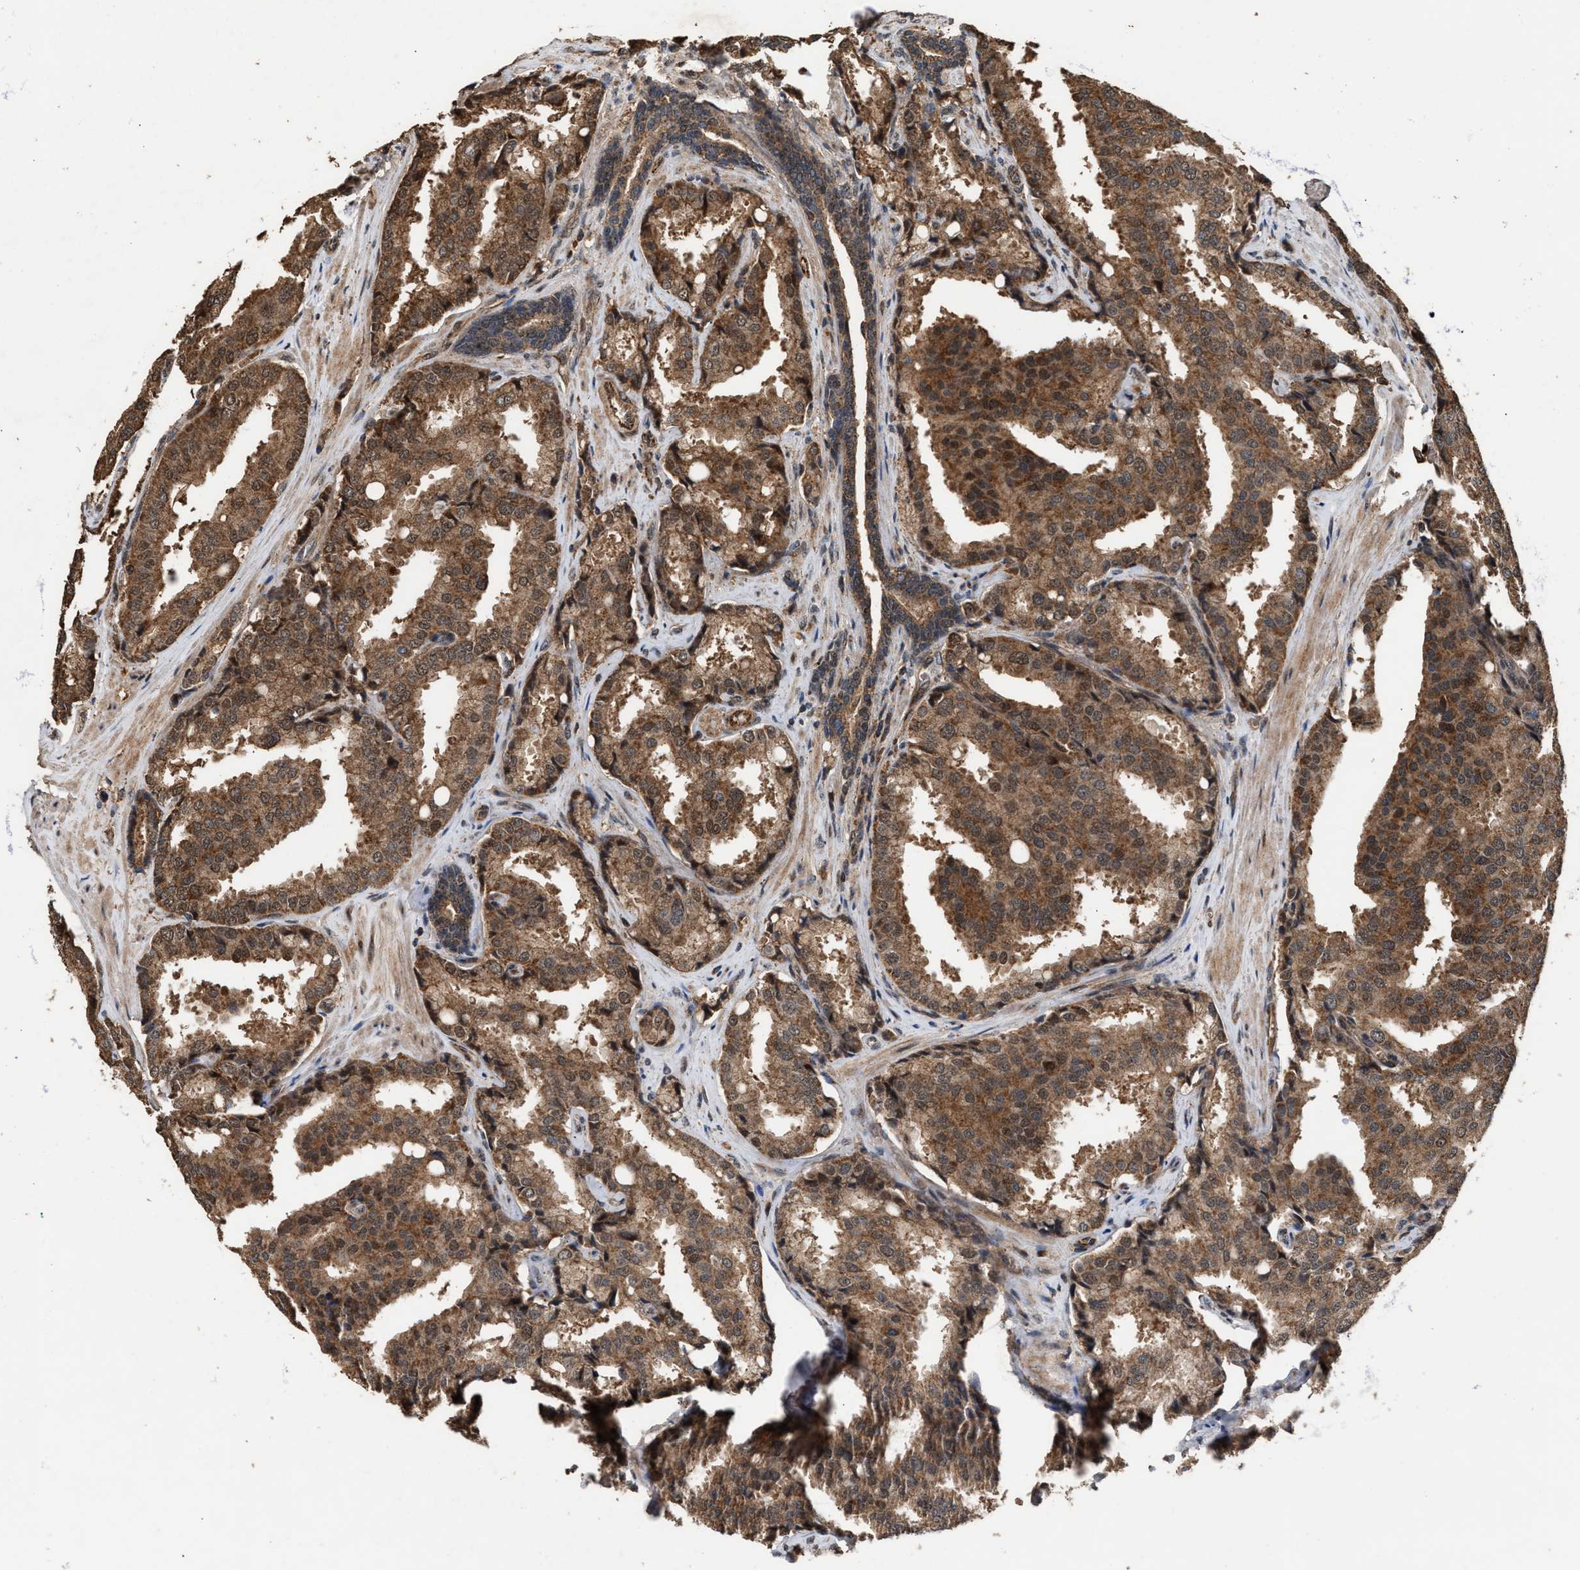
{"staining": {"intensity": "moderate", "quantity": ">75%", "location": "cytoplasmic/membranous"}, "tissue": "prostate cancer", "cell_type": "Tumor cells", "image_type": "cancer", "snomed": [{"axis": "morphology", "description": "Adenocarcinoma, High grade"}, {"axis": "topography", "description": "Prostate"}], "caption": "Brown immunohistochemical staining in prostate cancer displays moderate cytoplasmic/membranous expression in about >75% of tumor cells. (Brightfield microscopy of DAB IHC at high magnification).", "gene": "ZNHIT6", "patient": {"sex": "male", "age": 50}}